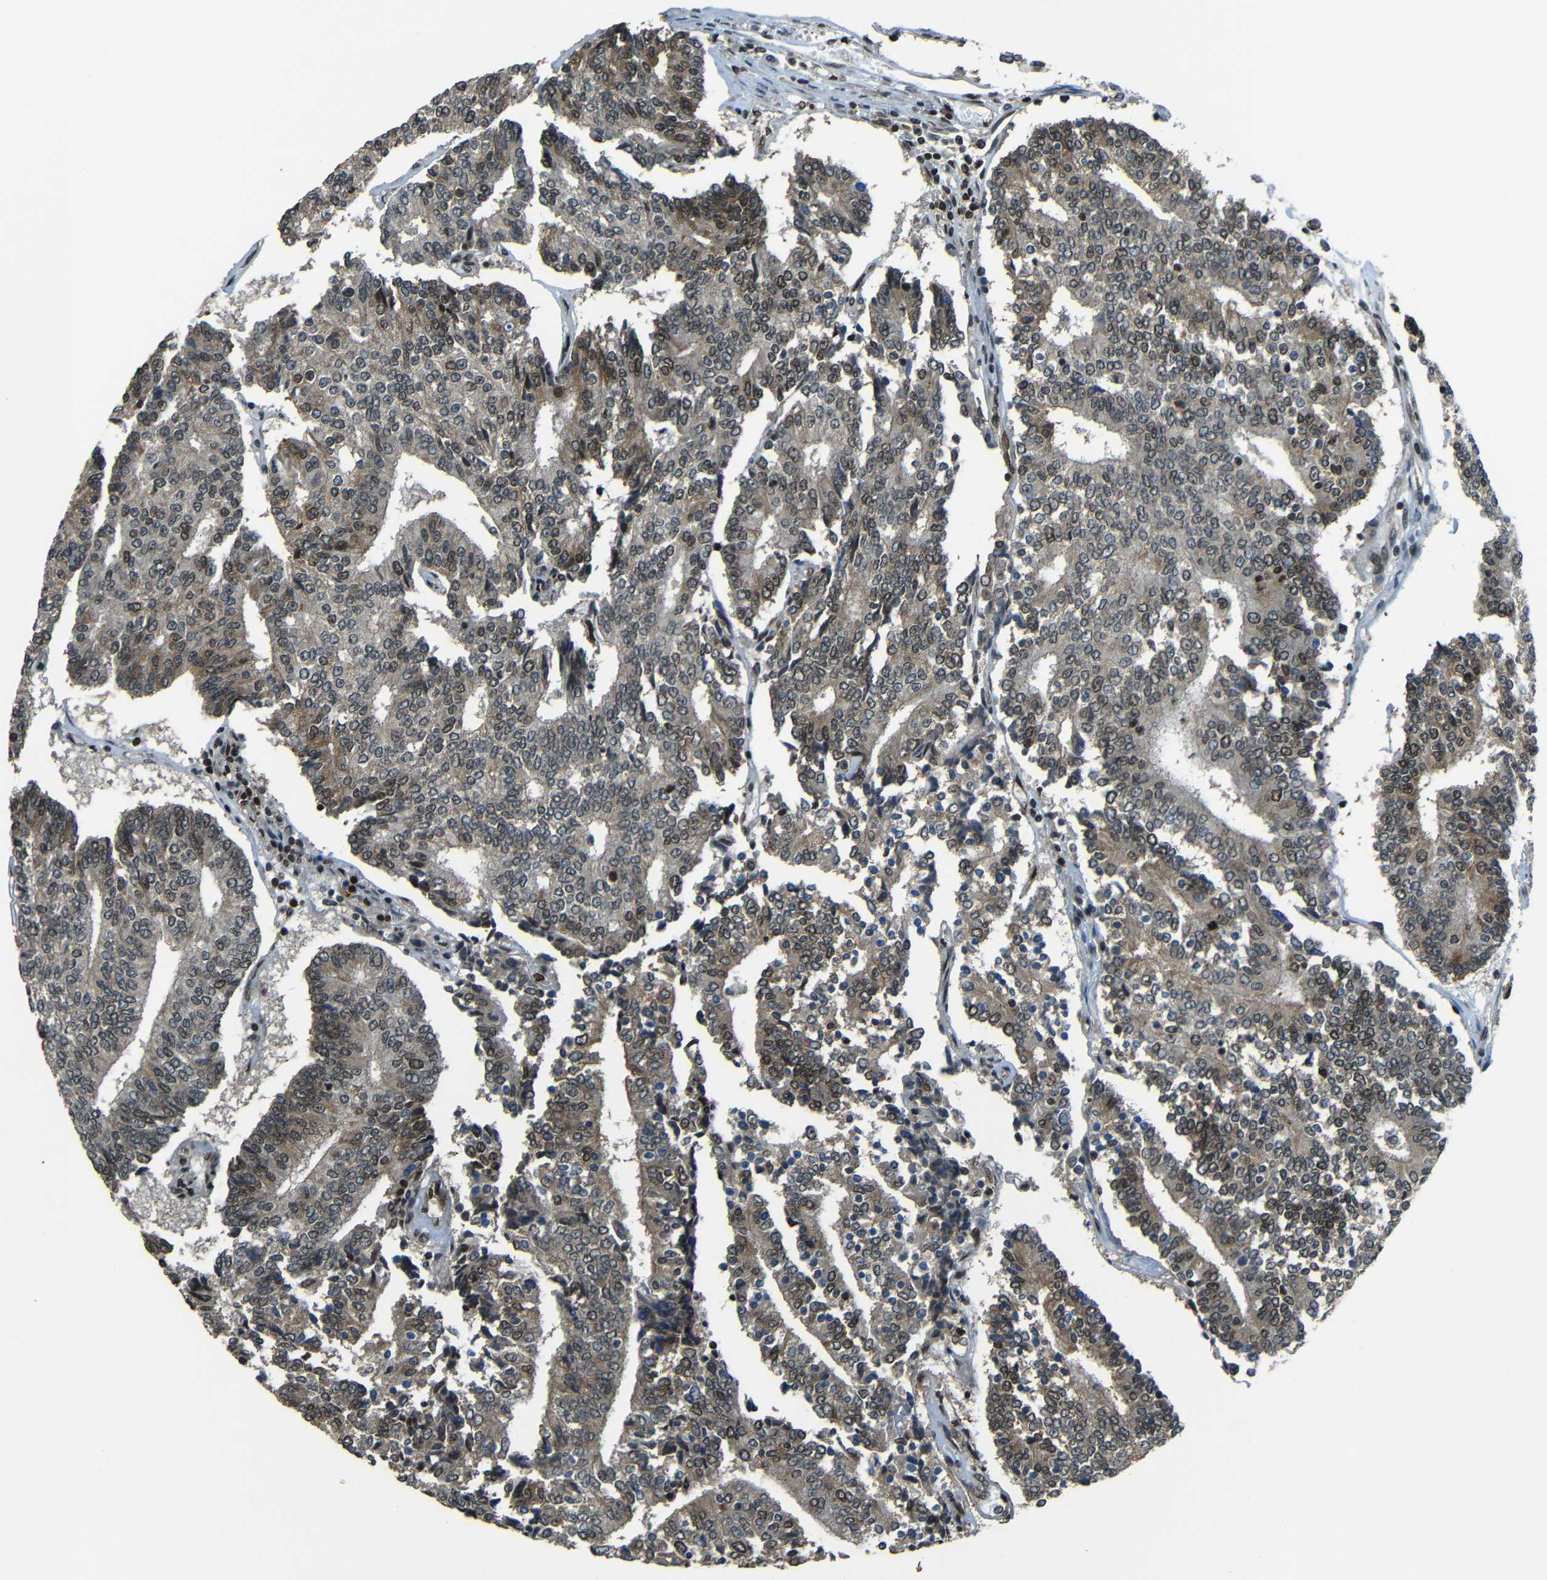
{"staining": {"intensity": "moderate", "quantity": "<25%", "location": "cytoplasmic/membranous,nuclear"}, "tissue": "prostate cancer", "cell_type": "Tumor cells", "image_type": "cancer", "snomed": [{"axis": "morphology", "description": "Normal tissue, NOS"}, {"axis": "morphology", "description": "Adenocarcinoma, High grade"}, {"axis": "topography", "description": "Prostate"}, {"axis": "topography", "description": "Seminal veicle"}], "caption": "DAB immunohistochemical staining of high-grade adenocarcinoma (prostate) demonstrates moderate cytoplasmic/membranous and nuclear protein expression in approximately <25% of tumor cells.", "gene": "PSIP1", "patient": {"sex": "male", "age": 55}}